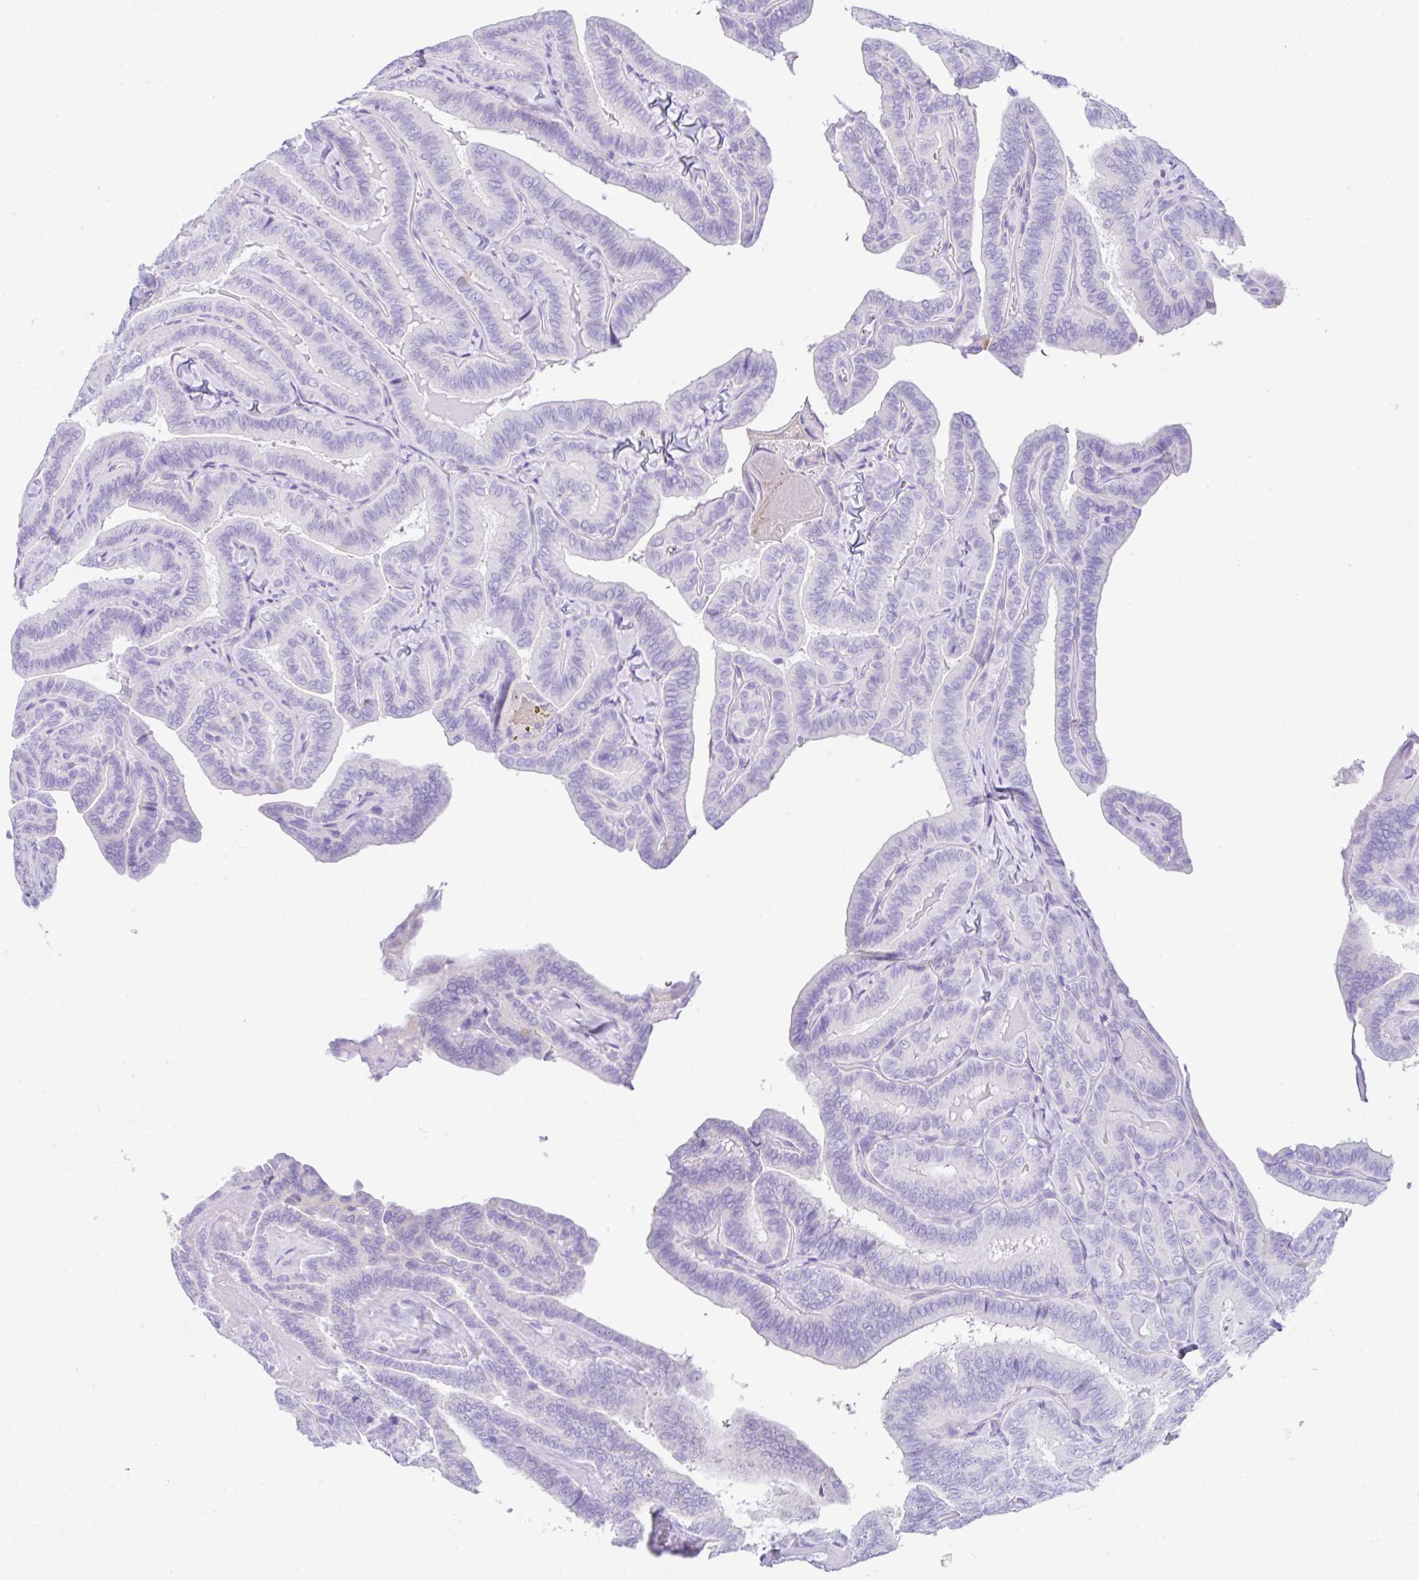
{"staining": {"intensity": "negative", "quantity": "none", "location": "none"}, "tissue": "thyroid cancer", "cell_type": "Tumor cells", "image_type": "cancer", "snomed": [{"axis": "morphology", "description": "Papillary adenocarcinoma, NOS"}, {"axis": "topography", "description": "Thyroid gland"}], "caption": "The IHC photomicrograph has no significant positivity in tumor cells of thyroid cancer tissue.", "gene": "RRM2", "patient": {"sex": "male", "age": 61}}